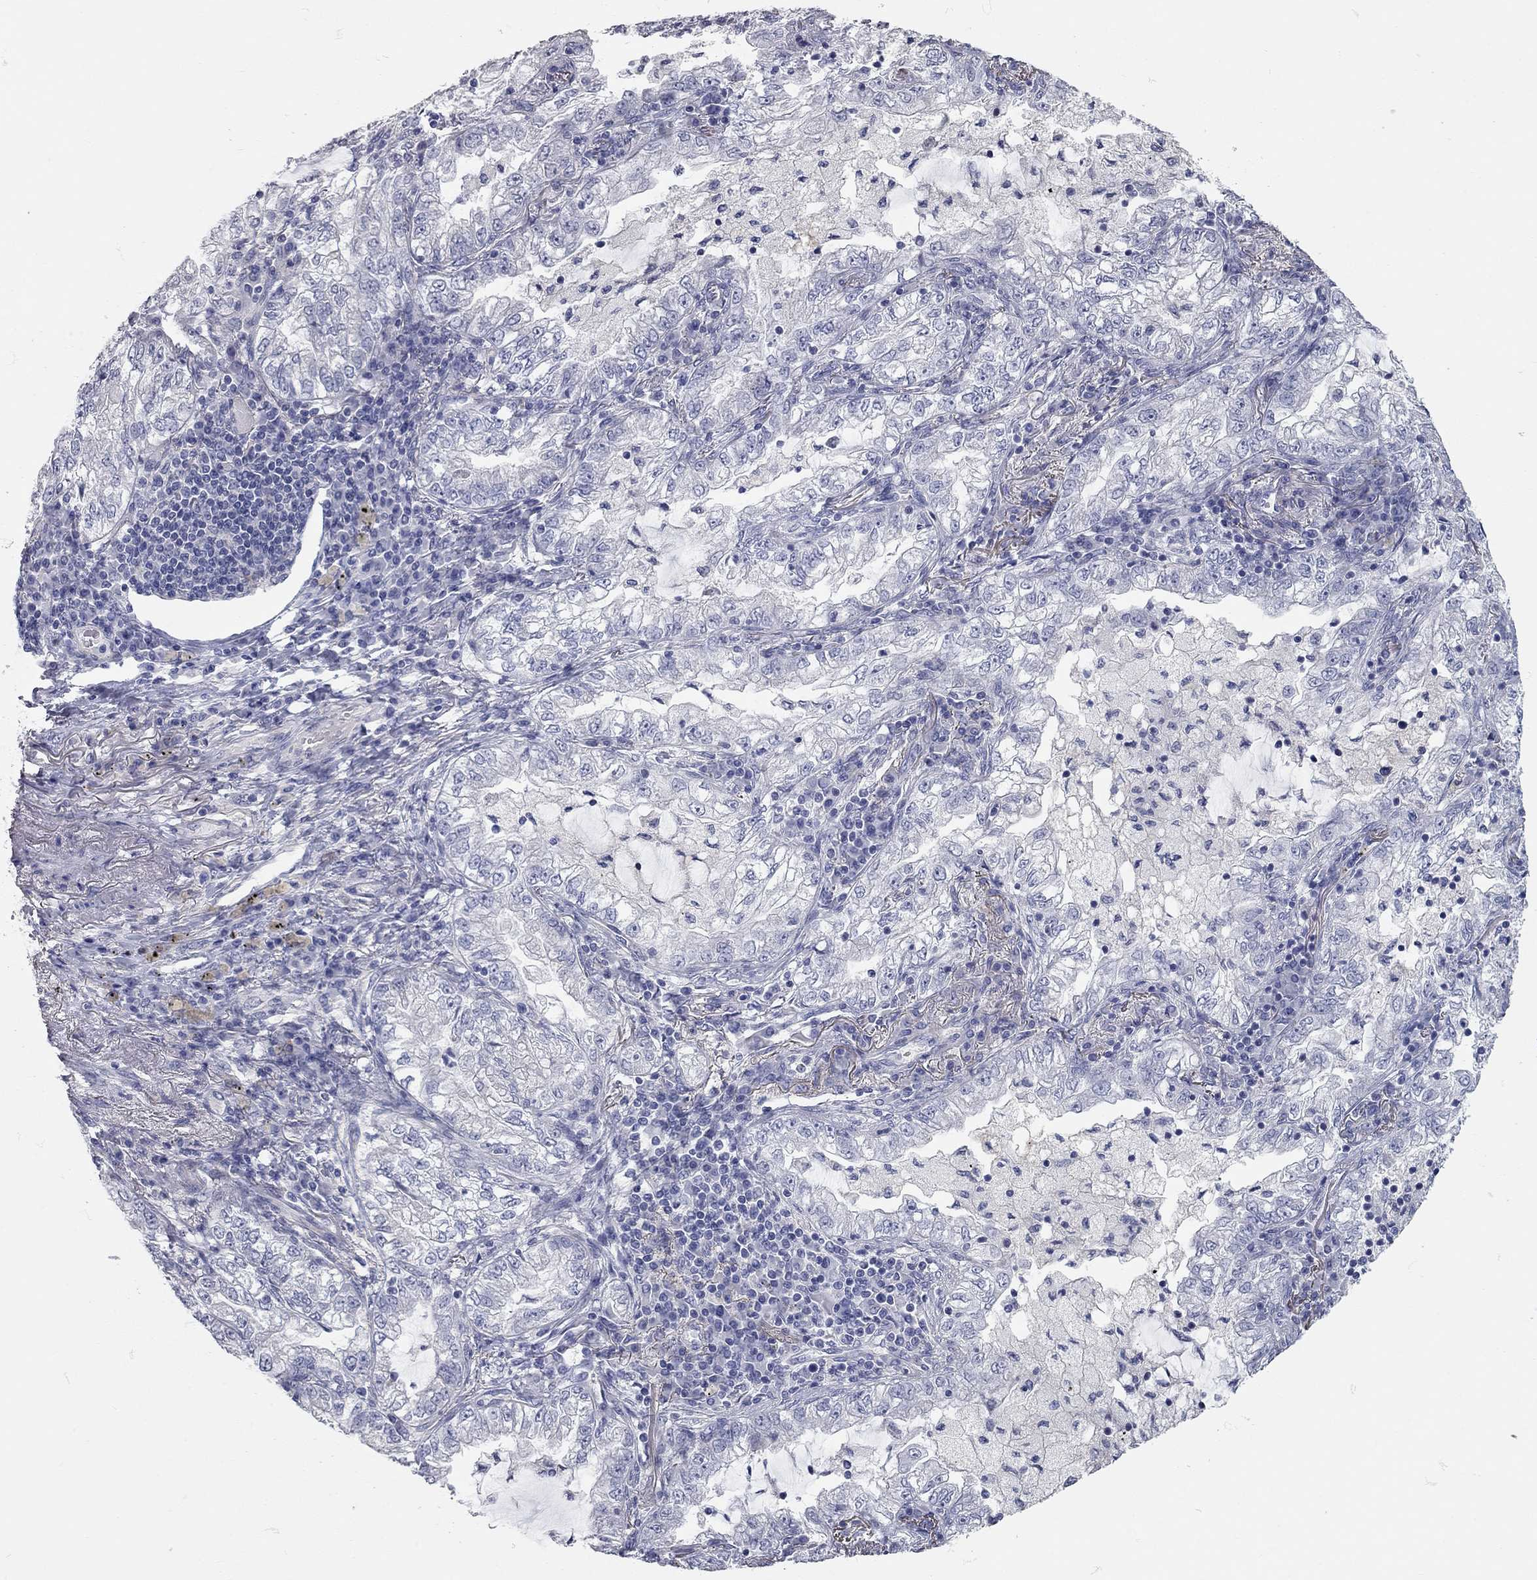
{"staining": {"intensity": "negative", "quantity": "none", "location": "none"}, "tissue": "lung cancer", "cell_type": "Tumor cells", "image_type": "cancer", "snomed": [{"axis": "morphology", "description": "Adenocarcinoma, NOS"}, {"axis": "topography", "description": "Lung"}], "caption": "This is an IHC image of human lung cancer. There is no staining in tumor cells.", "gene": "C10orf90", "patient": {"sex": "female", "age": 73}}